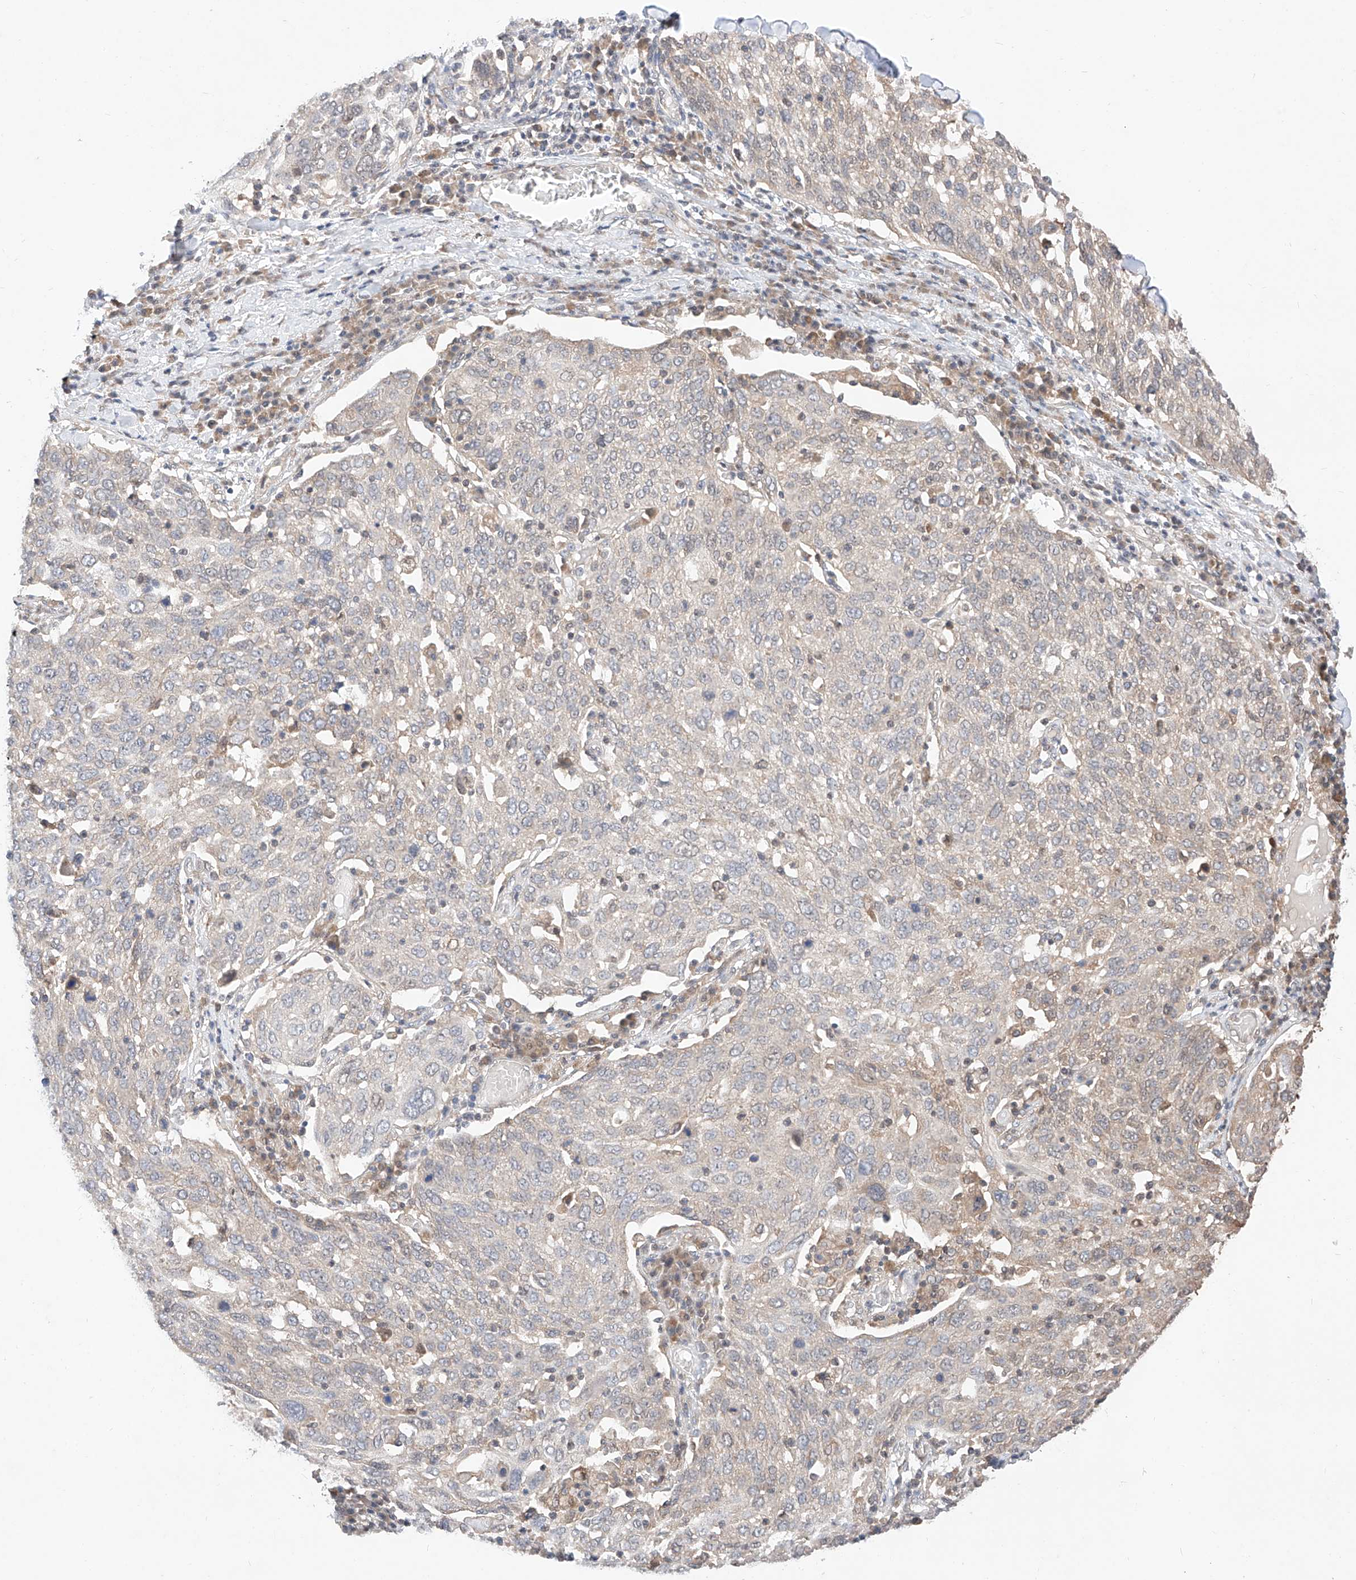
{"staining": {"intensity": "negative", "quantity": "none", "location": "none"}, "tissue": "lung cancer", "cell_type": "Tumor cells", "image_type": "cancer", "snomed": [{"axis": "morphology", "description": "Squamous cell carcinoma, NOS"}, {"axis": "topography", "description": "Lung"}], "caption": "This micrograph is of lung cancer stained with immunohistochemistry (IHC) to label a protein in brown with the nuclei are counter-stained blue. There is no positivity in tumor cells.", "gene": "ZSCAN4", "patient": {"sex": "male", "age": 65}}